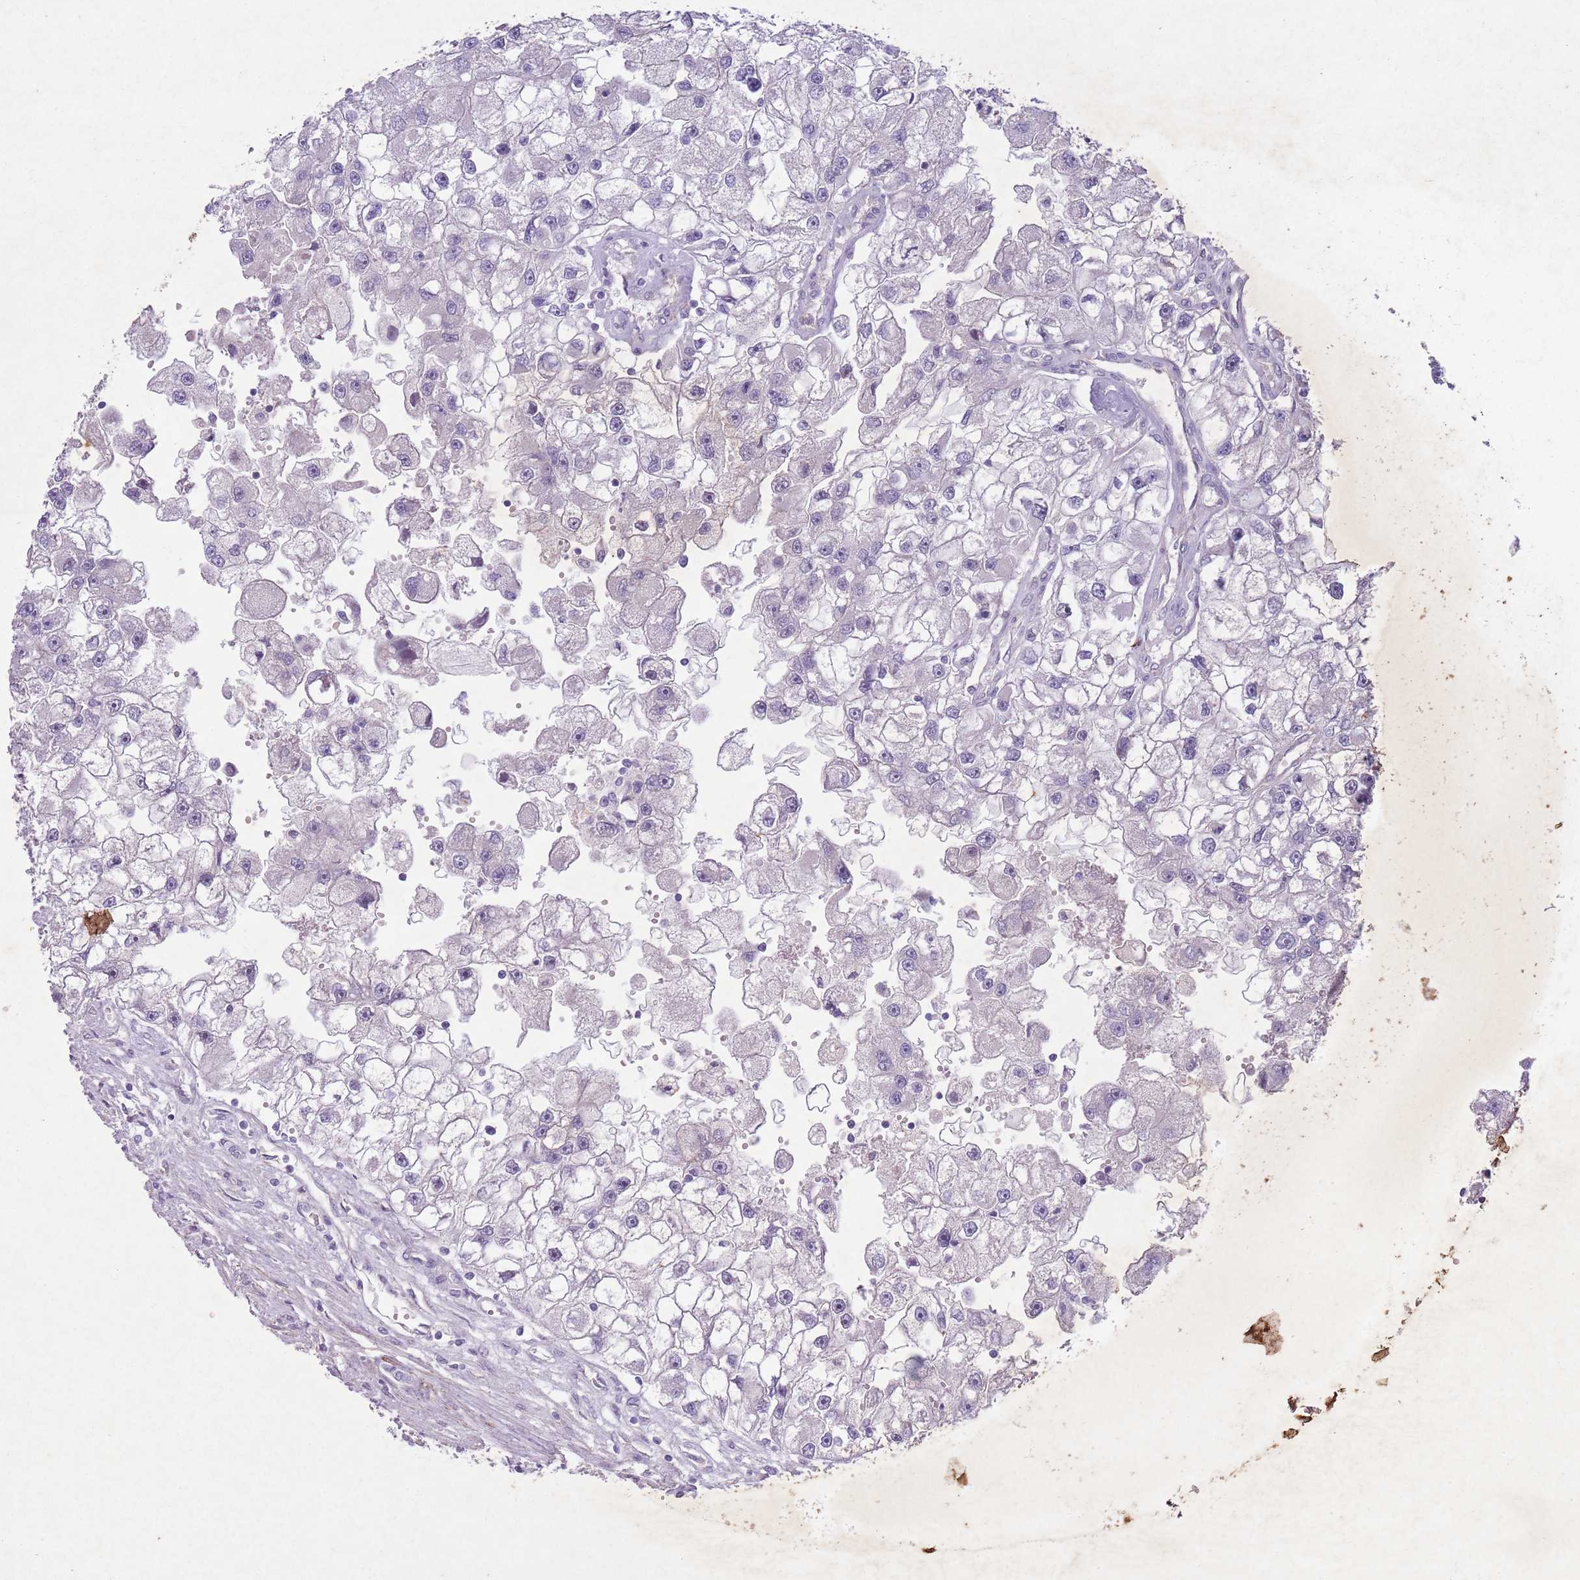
{"staining": {"intensity": "negative", "quantity": "none", "location": "none"}, "tissue": "renal cancer", "cell_type": "Tumor cells", "image_type": "cancer", "snomed": [{"axis": "morphology", "description": "Adenocarcinoma, NOS"}, {"axis": "topography", "description": "Kidney"}], "caption": "High power microscopy photomicrograph of an immunohistochemistry photomicrograph of renal adenocarcinoma, revealing no significant positivity in tumor cells. Brightfield microscopy of immunohistochemistry (IHC) stained with DAB (3,3'-diaminobenzidine) (brown) and hematoxylin (blue), captured at high magnification.", "gene": "CCNI", "patient": {"sex": "male", "age": 63}}